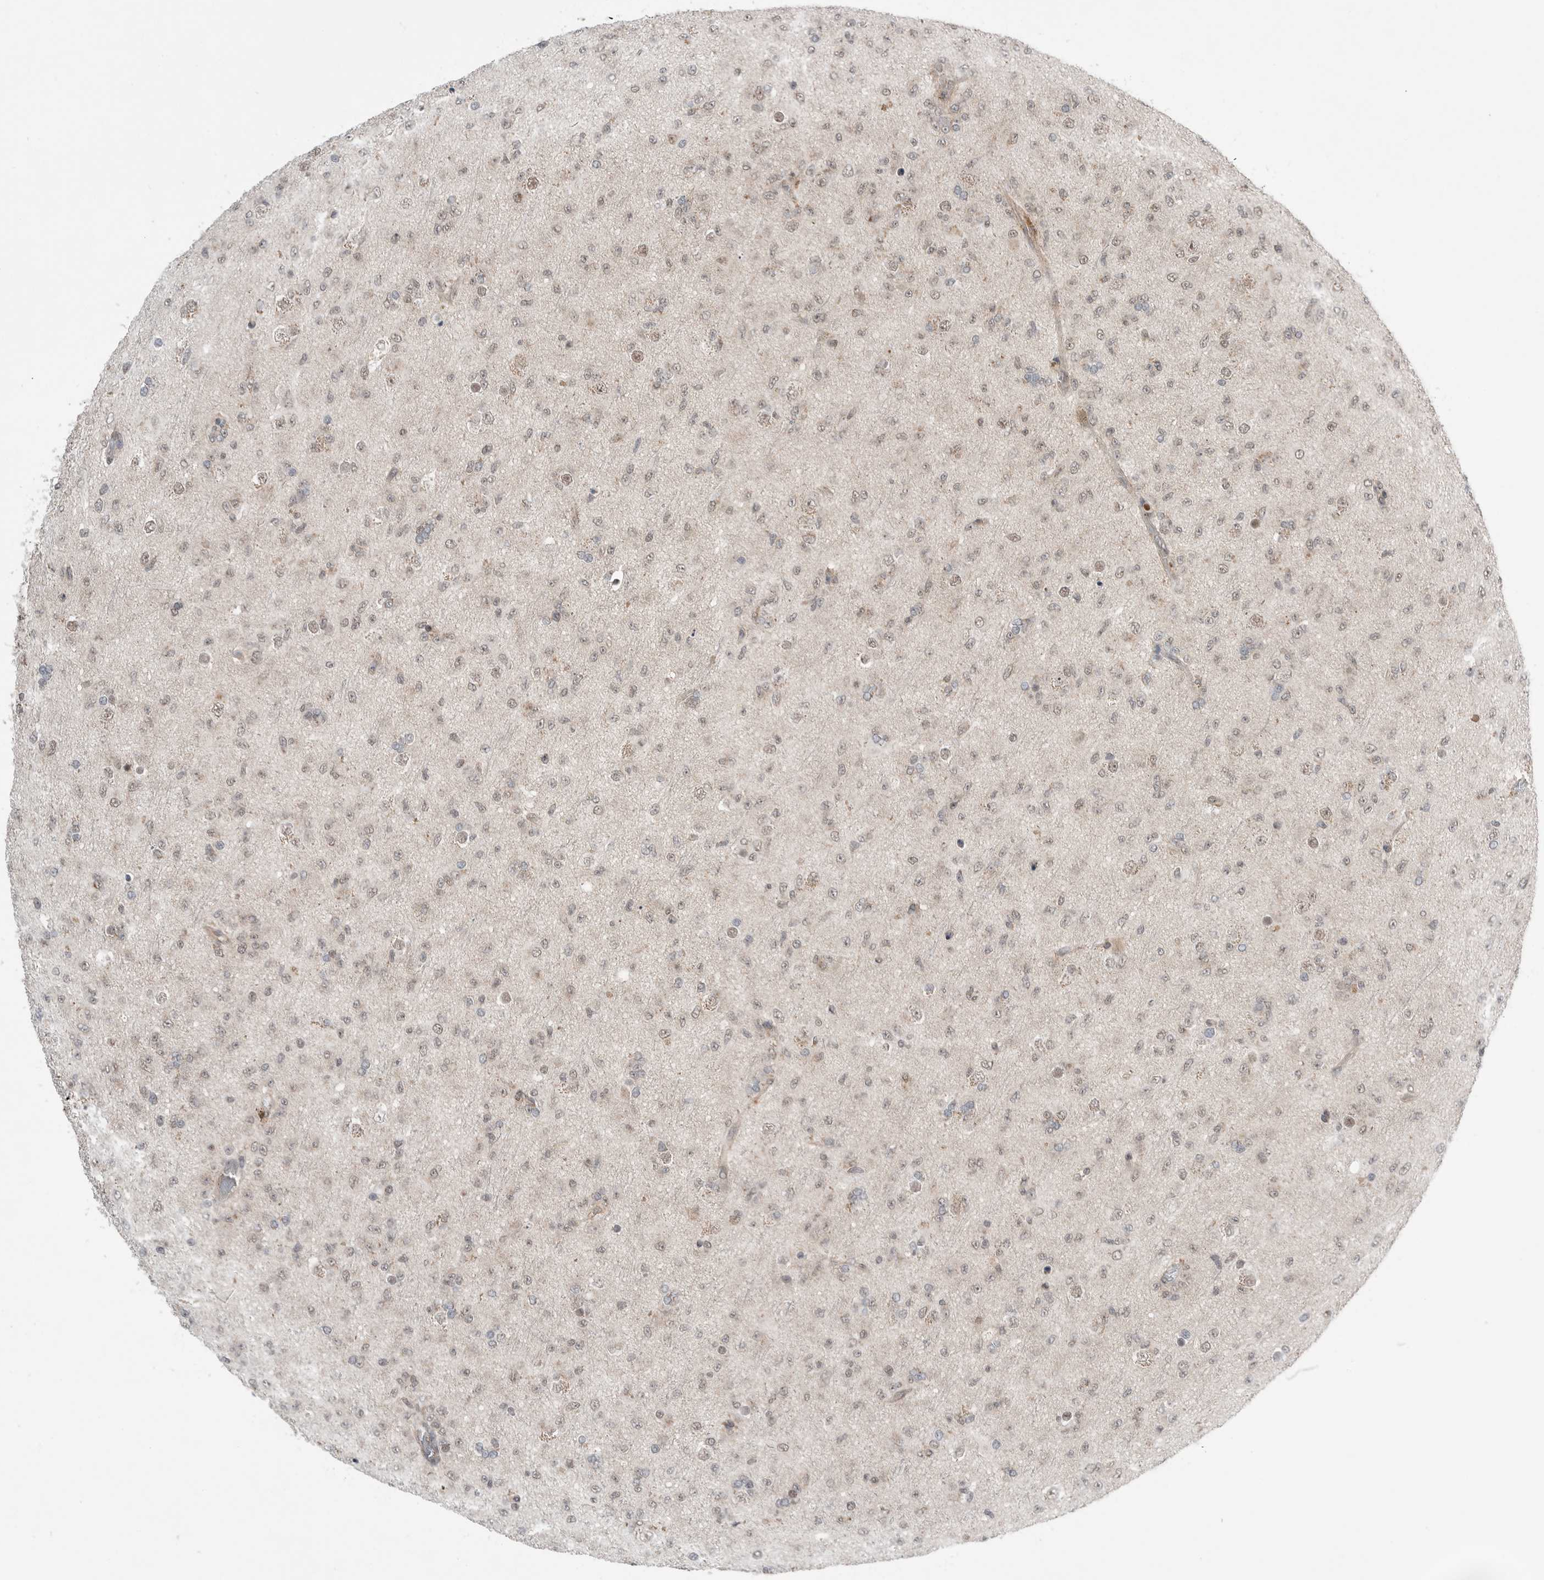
{"staining": {"intensity": "weak", "quantity": "25%-75%", "location": "nuclear"}, "tissue": "glioma", "cell_type": "Tumor cells", "image_type": "cancer", "snomed": [{"axis": "morphology", "description": "Glioma, malignant, Low grade"}, {"axis": "topography", "description": "Brain"}], "caption": "This histopathology image shows glioma stained with immunohistochemistry to label a protein in brown. The nuclear of tumor cells show weak positivity for the protein. Nuclei are counter-stained blue.", "gene": "NTAQ1", "patient": {"sex": "male", "age": 65}}